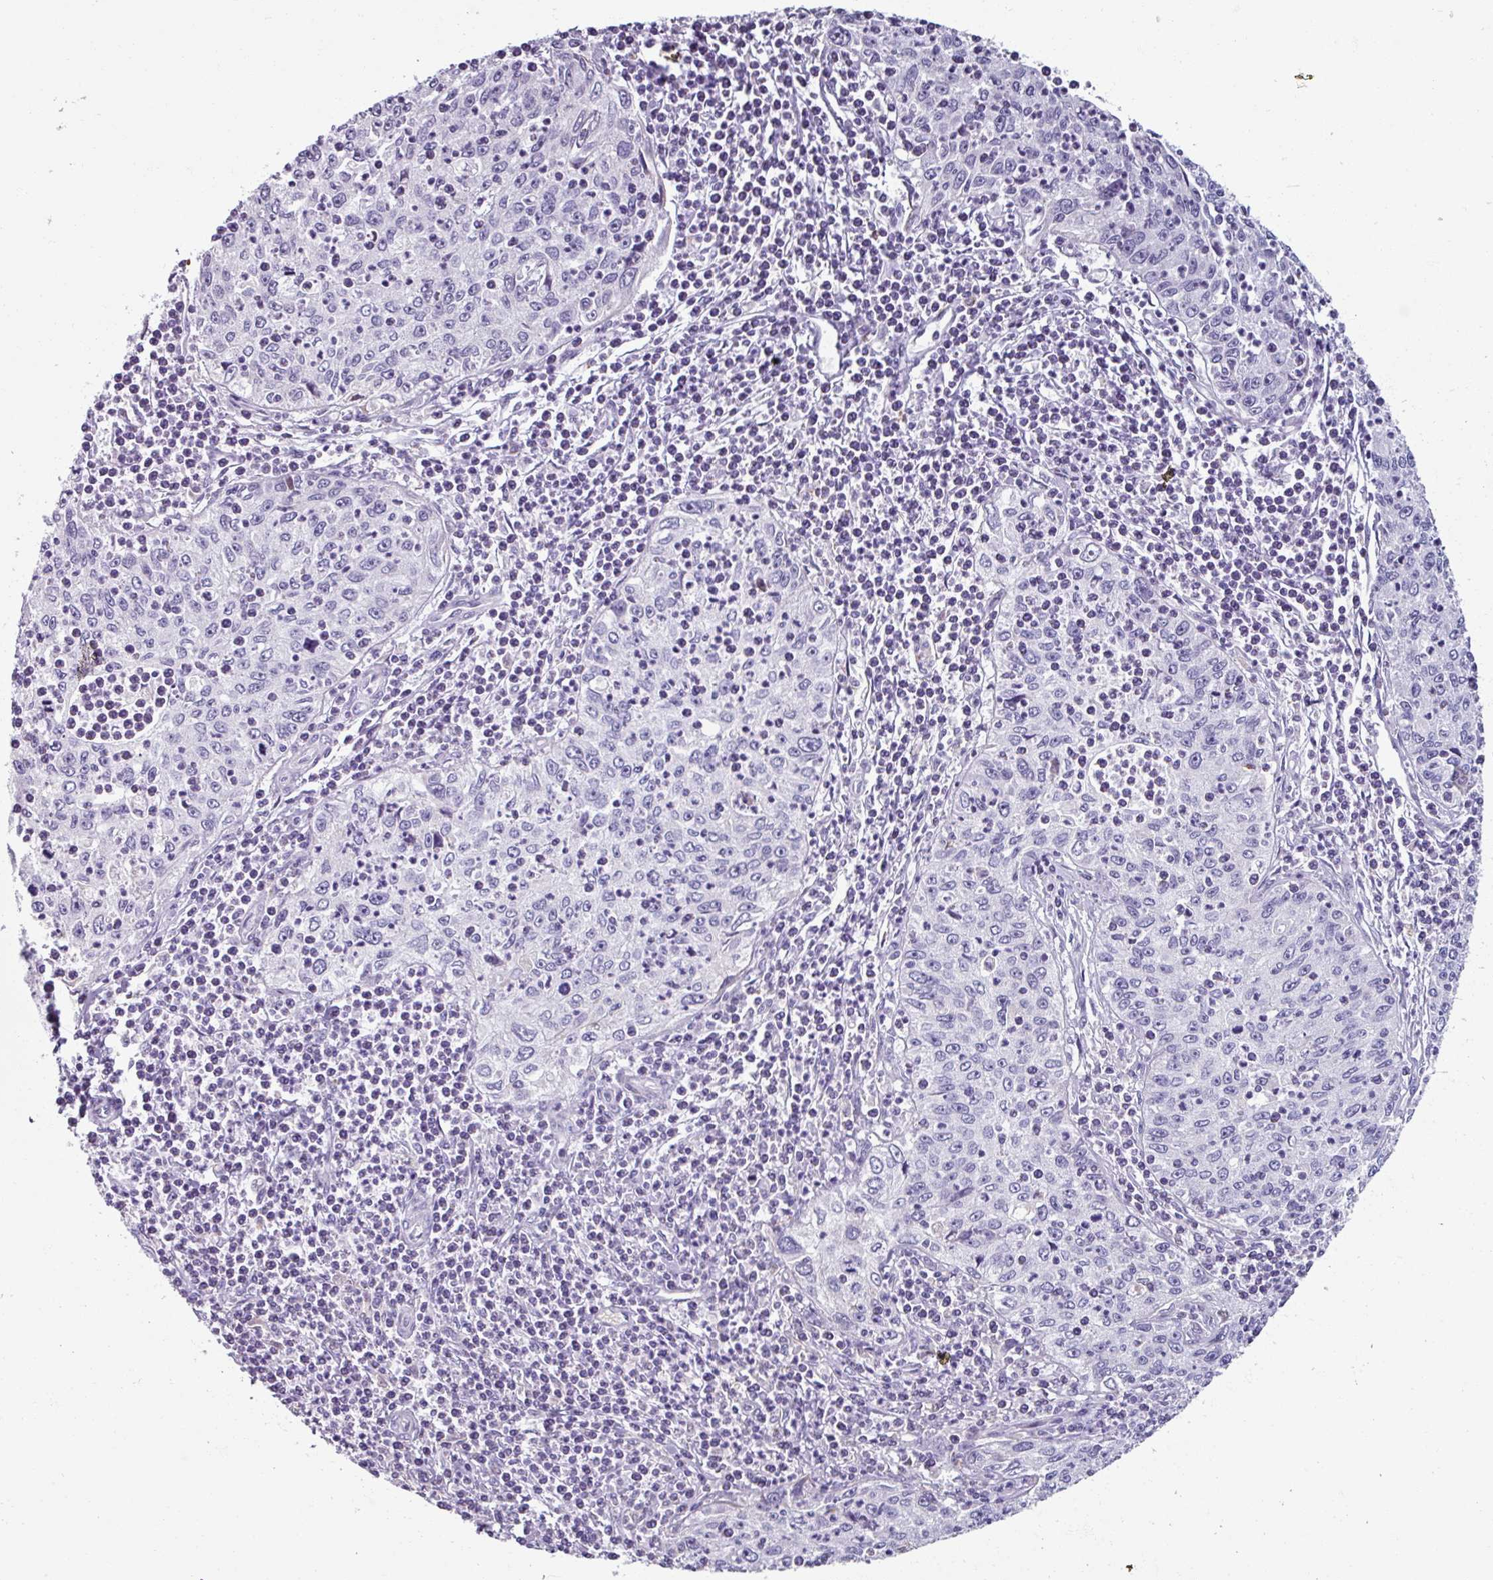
{"staining": {"intensity": "negative", "quantity": "none", "location": "none"}, "tissue": "cervical cancer", "cell_type": "Tumor cells", "image_type": "cancer", "snomed": [{"axis": "morphology", "description": "Squamous cell carcinoma, NOS"}, {"axis": "topography", "description": "Cervix"}], "caption": "An IHC micrograph of squamous cell carcinoma (cervical) is shown. There is no staining in tumor cells of squamous cell carcinoma (cervical).", "gene": "SPESP1", "patient": {"sex": "female", "age": 30}}